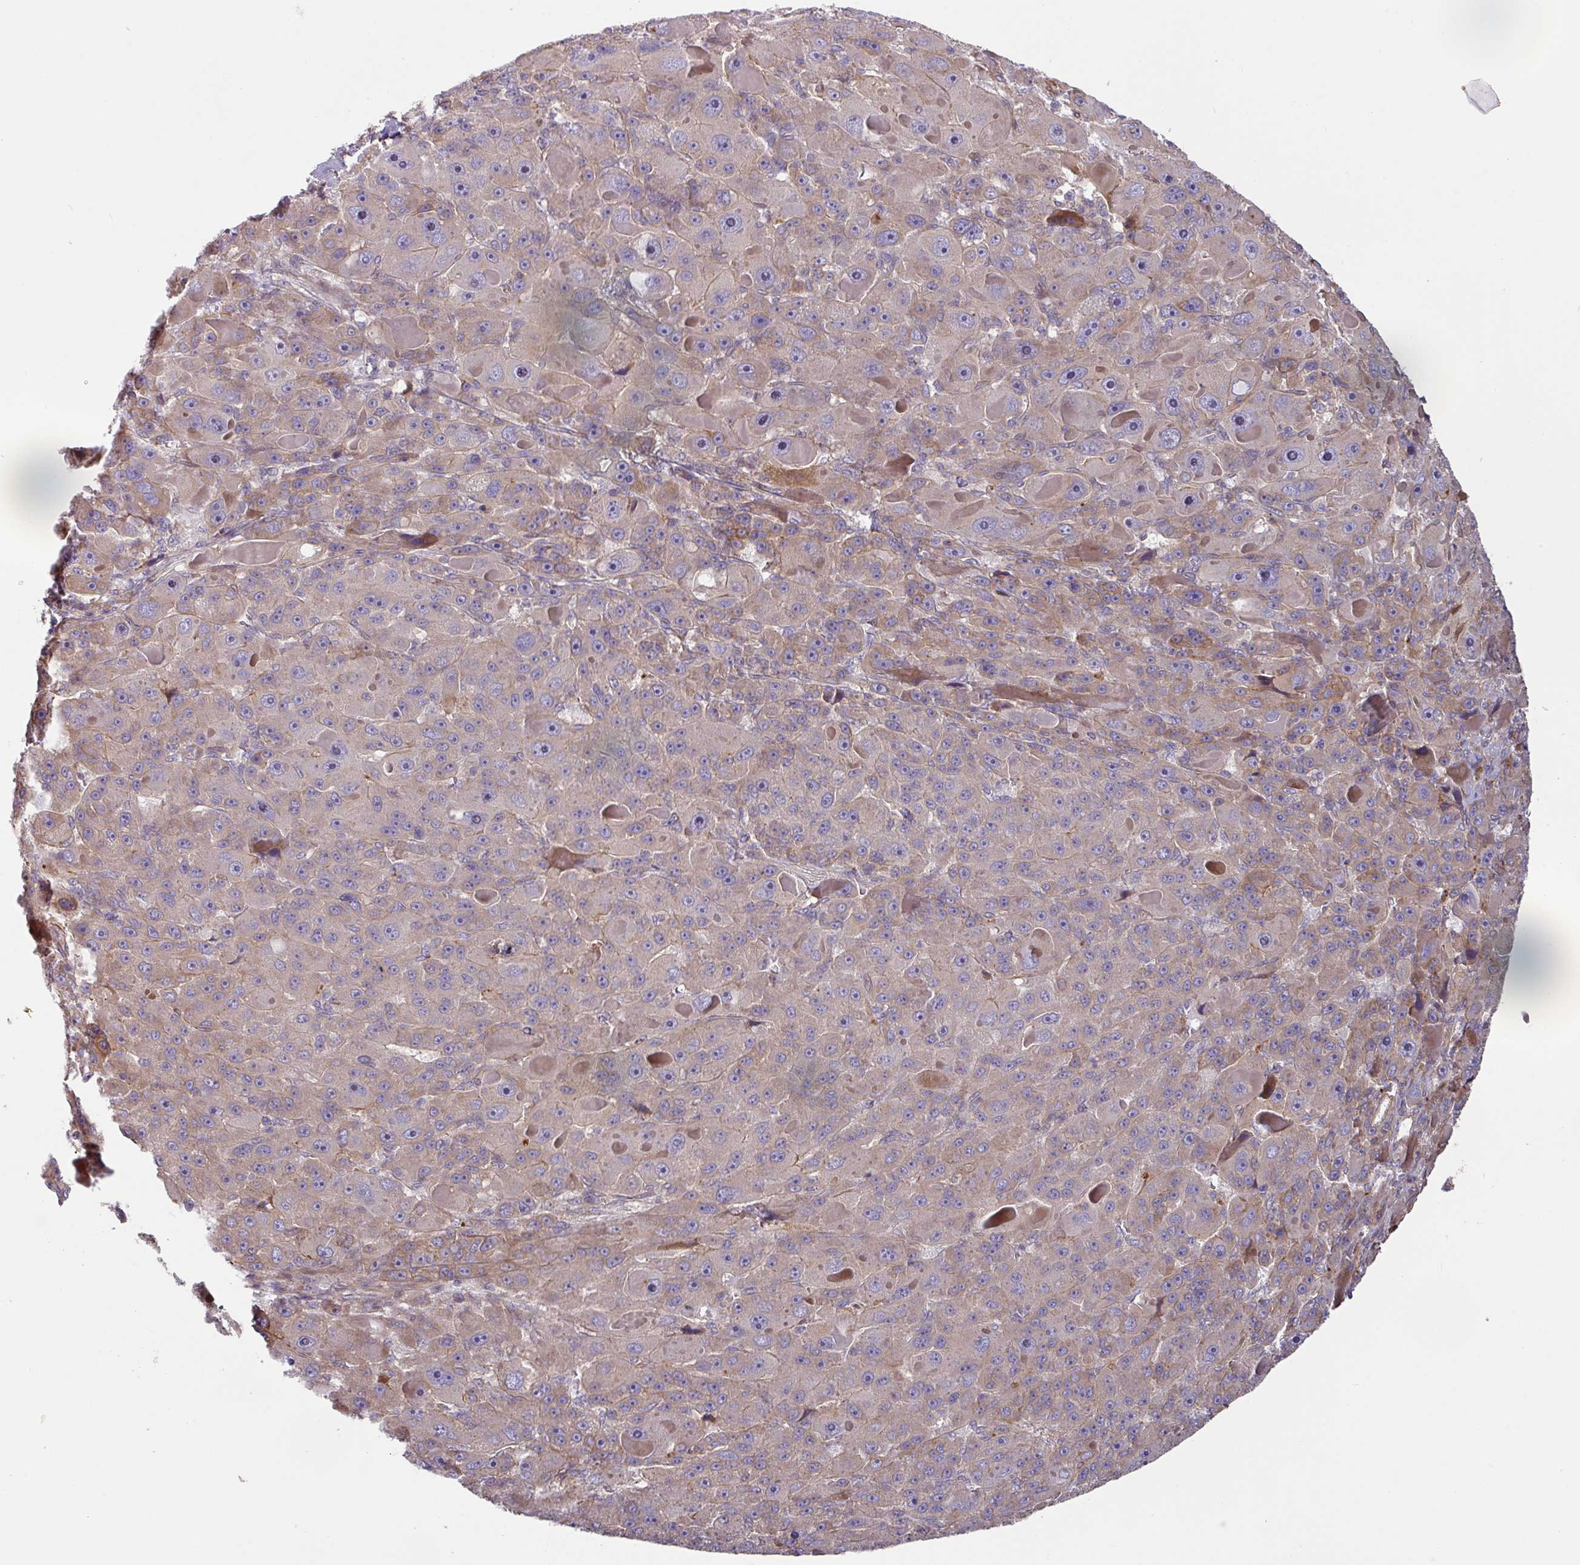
{"staining": {"intensity": "weak", "quantity": "25%-75%", "location": "cytoplasmic/membranous"}, "tissue": "liver cancer", "cell_type": "Tumor cells", "image_type": "cancer", "snomed": [{"axis": "morphology", "description": "Carcinoma, Hepatocellular, NOS"}, {"axis": "topography", "description": "Liver"}], "caption": "Protein staining exhibits weak cytoplasmic/membranous positivity in about 25%-75% of tumor cells in hepatocellular carcinoma (liver).", "gene": "CASP2", "patient": {"sex": "male", "age": 76}}